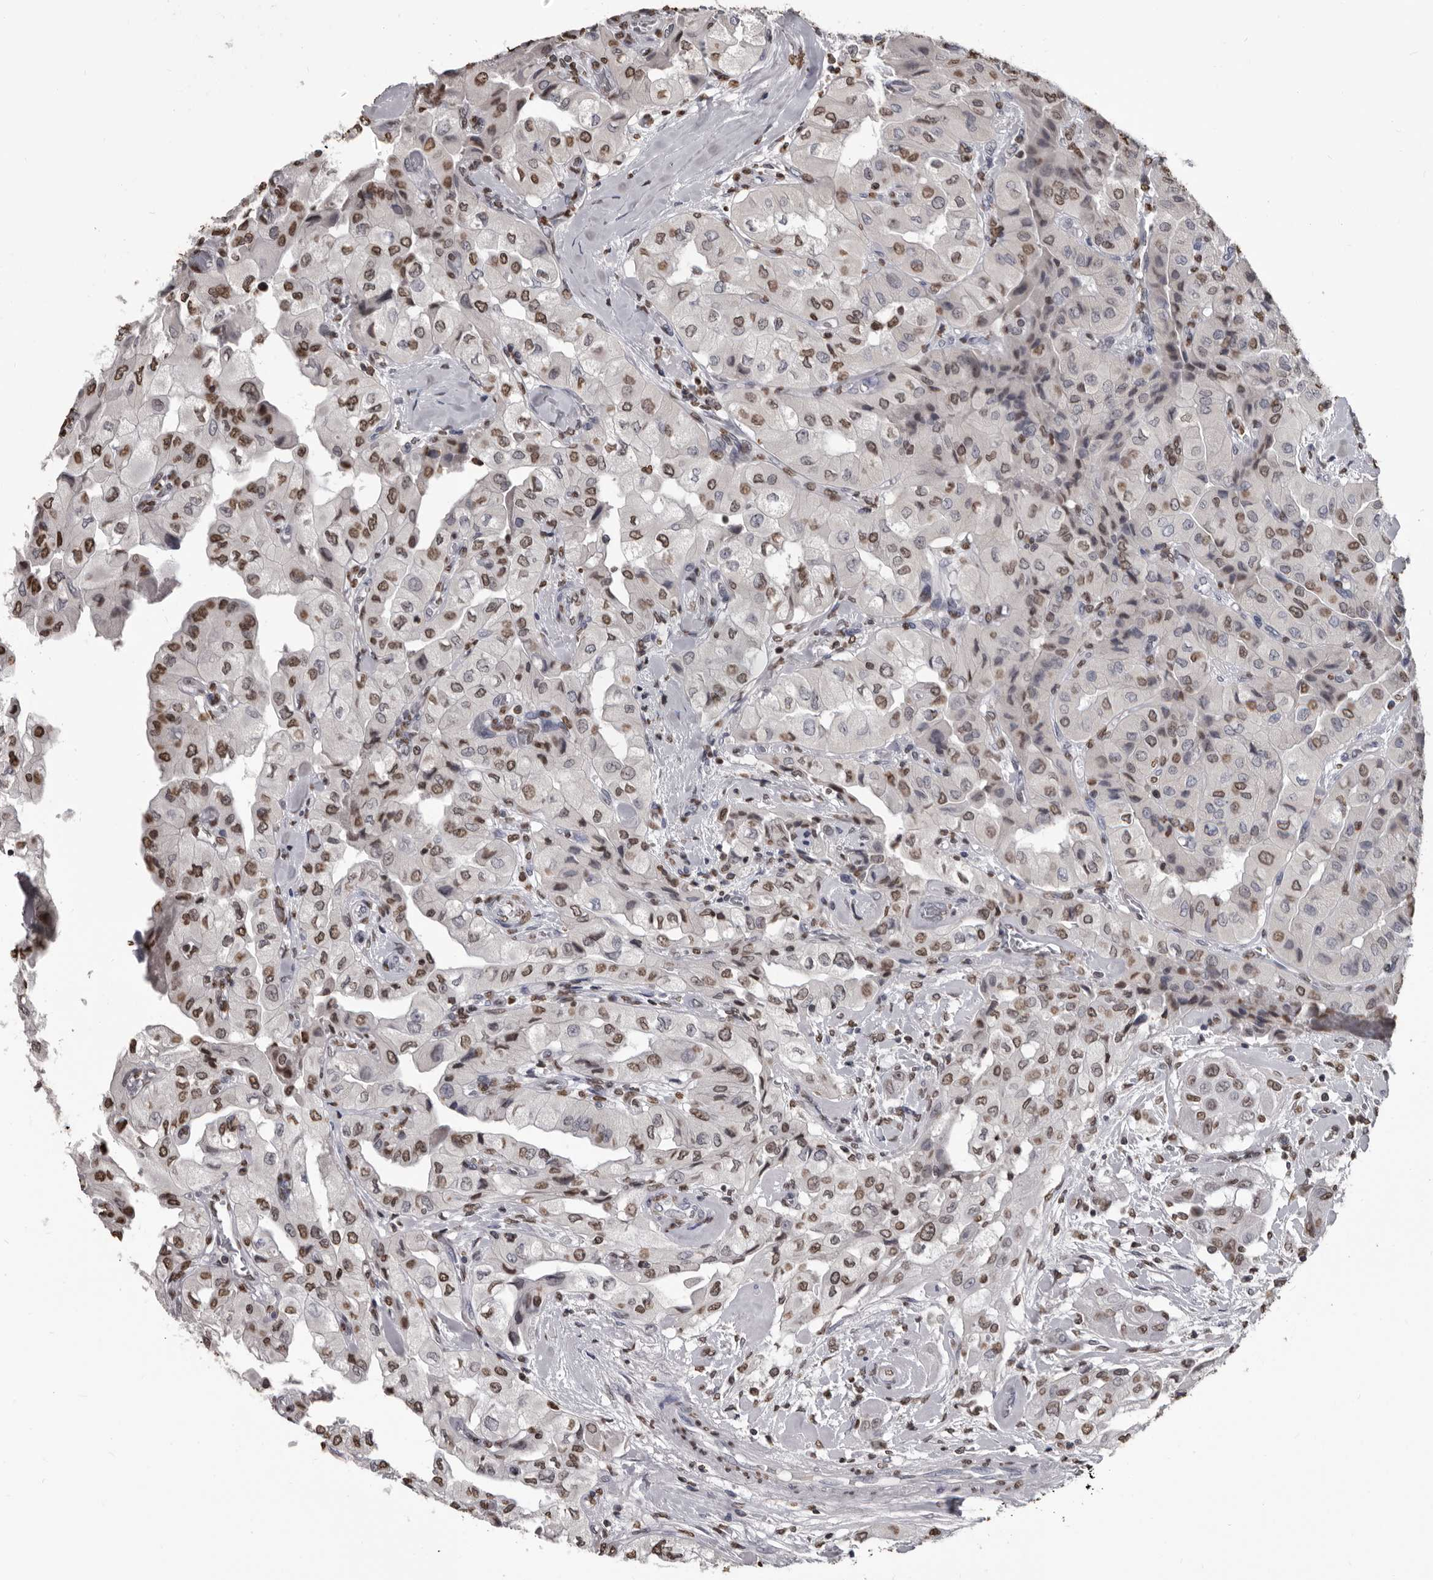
{"staining": {"intensity": "moderate", "quantity": ">75%", "location": "nuclear"}, "tissue": "thyroid cancer", "cell_type": "Tumor cells", "image_type": "cancer", "snomed": [{"axis": "morphology", "description": "Papillary adenocarcinoma, NOS"}, {"axis": "topography", "description": "Thyroid gland"}], "caption": "High-magnification brightfield microscopy of thyroid papillary adenocarcinoma stained with DAB (3,3'-diaminobenzidine) (brown) and counterstained with hematoxylin (blue). tumor cells exhibit moderate nuclear positivity is identified in about>75% of cells. (brown staining indicates protein expression, while blue staining denotes nuclei).", "gene": "AHR", "patient": {"sex": "female", "age": 59}}